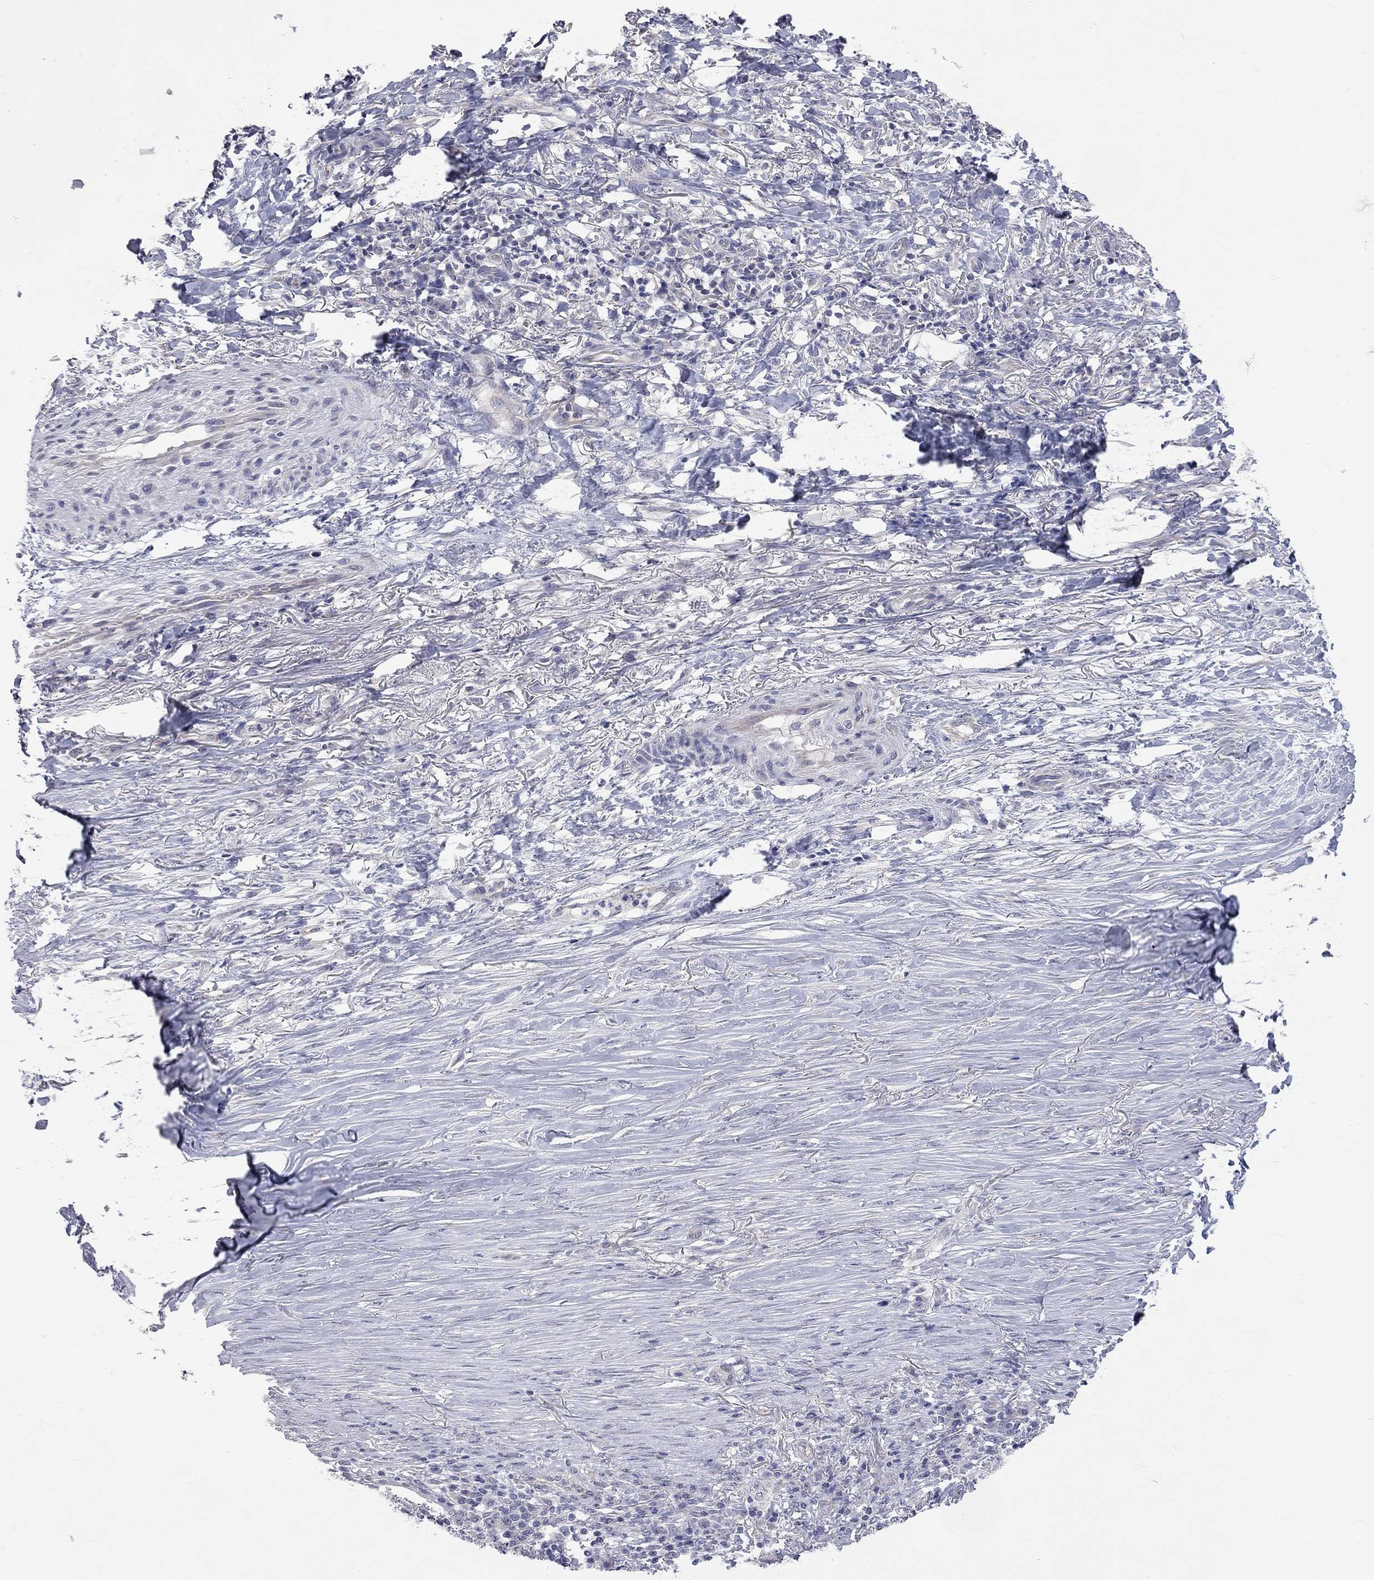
{"staining": {"intensity": "negative", "quantity": "none", "location": "none"}, "tissue": "skin cancer", "cell_type": "Tumor cells", "image_type": "cancer", "snomed": [{"axis": "morphology", "description": "Squamous cell carcinoma, NOS"}, {"axis": "topography", "description": "Skin"}], "caption": "This is an immunohistochemistry histopathology image of skin cancer. There is no expression in tumor cells.", "gene": "OPRK1", "patient": {"sex": "male", "age": 70}}